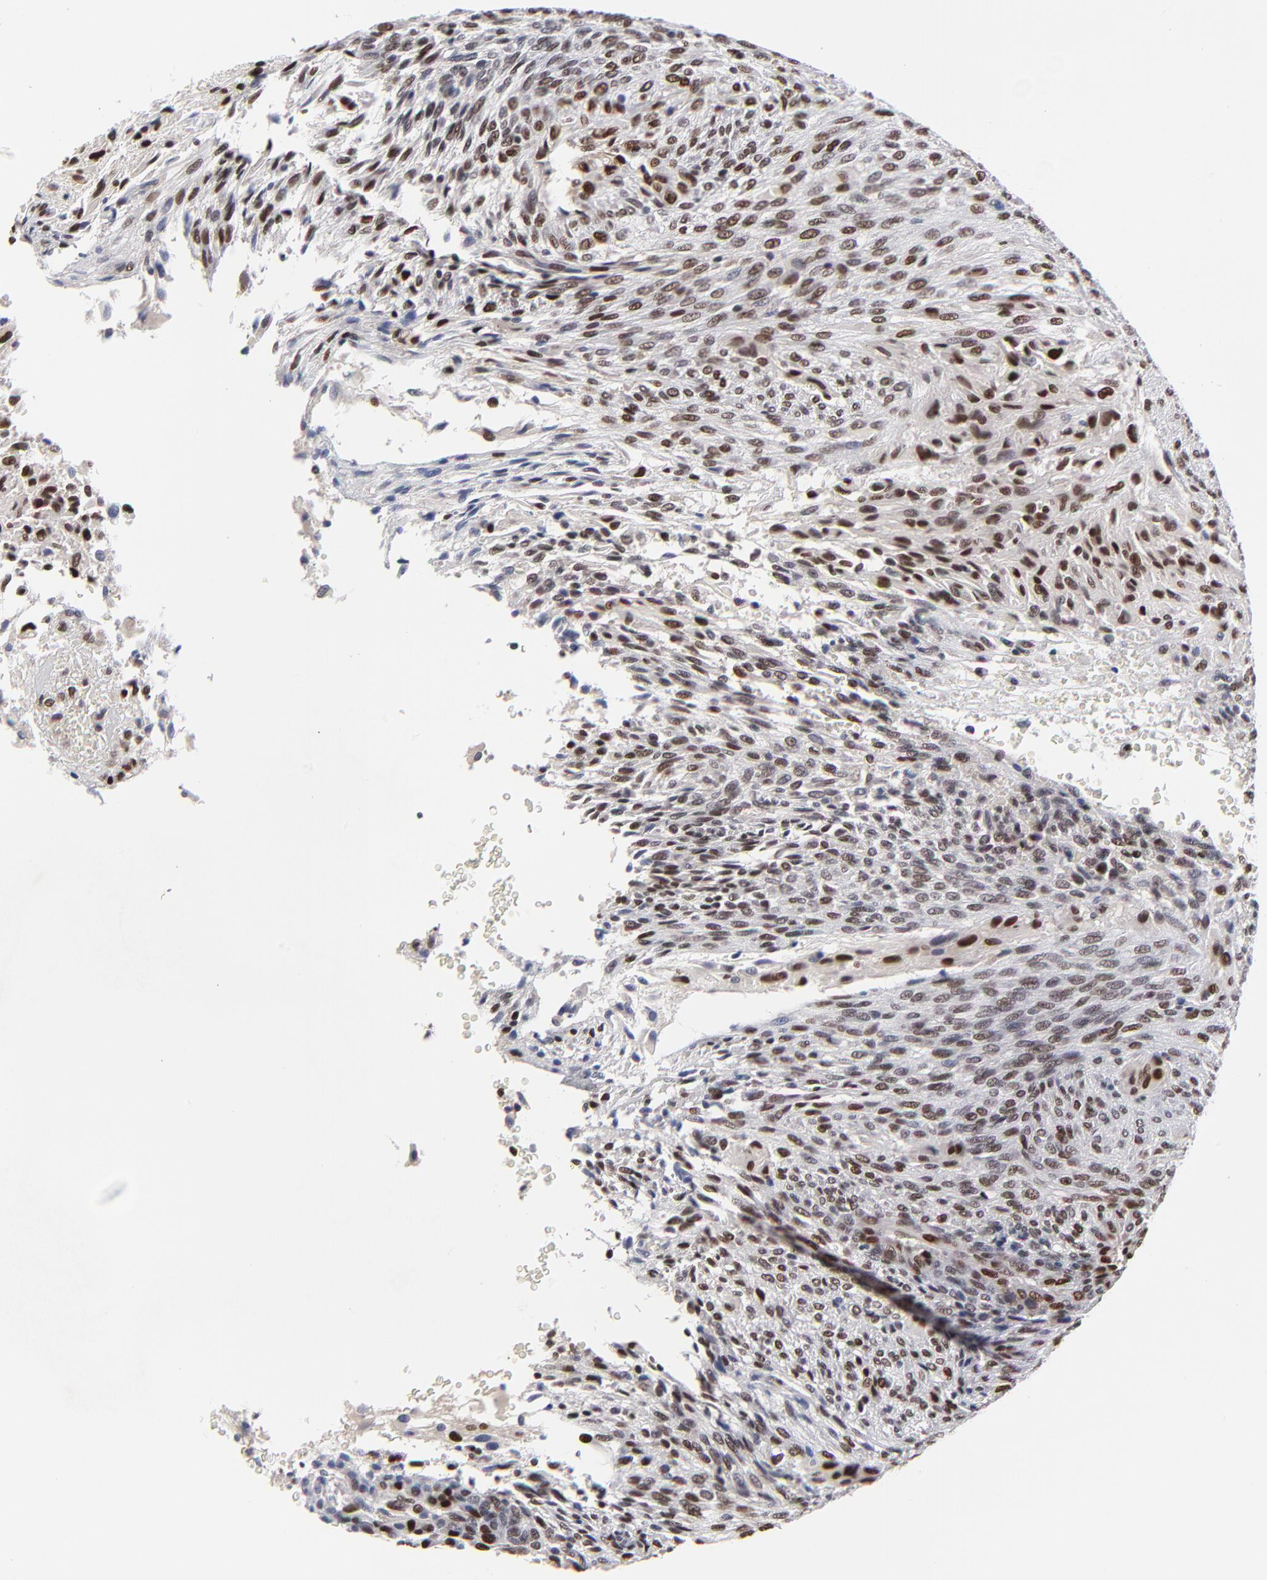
{"staining": {"intensity": "weak", "quantity": ">75%", "location": "nuclear"}, "tissue": "glioma", "cell_type": "Tumor cells", "image_type": "cancer", "snomed": [{"axis": "morphology", "description": "Glioma, malignant, High grade"}, {"axis": "topography", "description": "Cerebral cortex"}], "caption": "This is a histology image of IHC staining of glioma, which shows weak positivity in the nuclear of tumor cells.", "gene": "OGFOD1", "patient": {"sex": "female", "age": 55}}